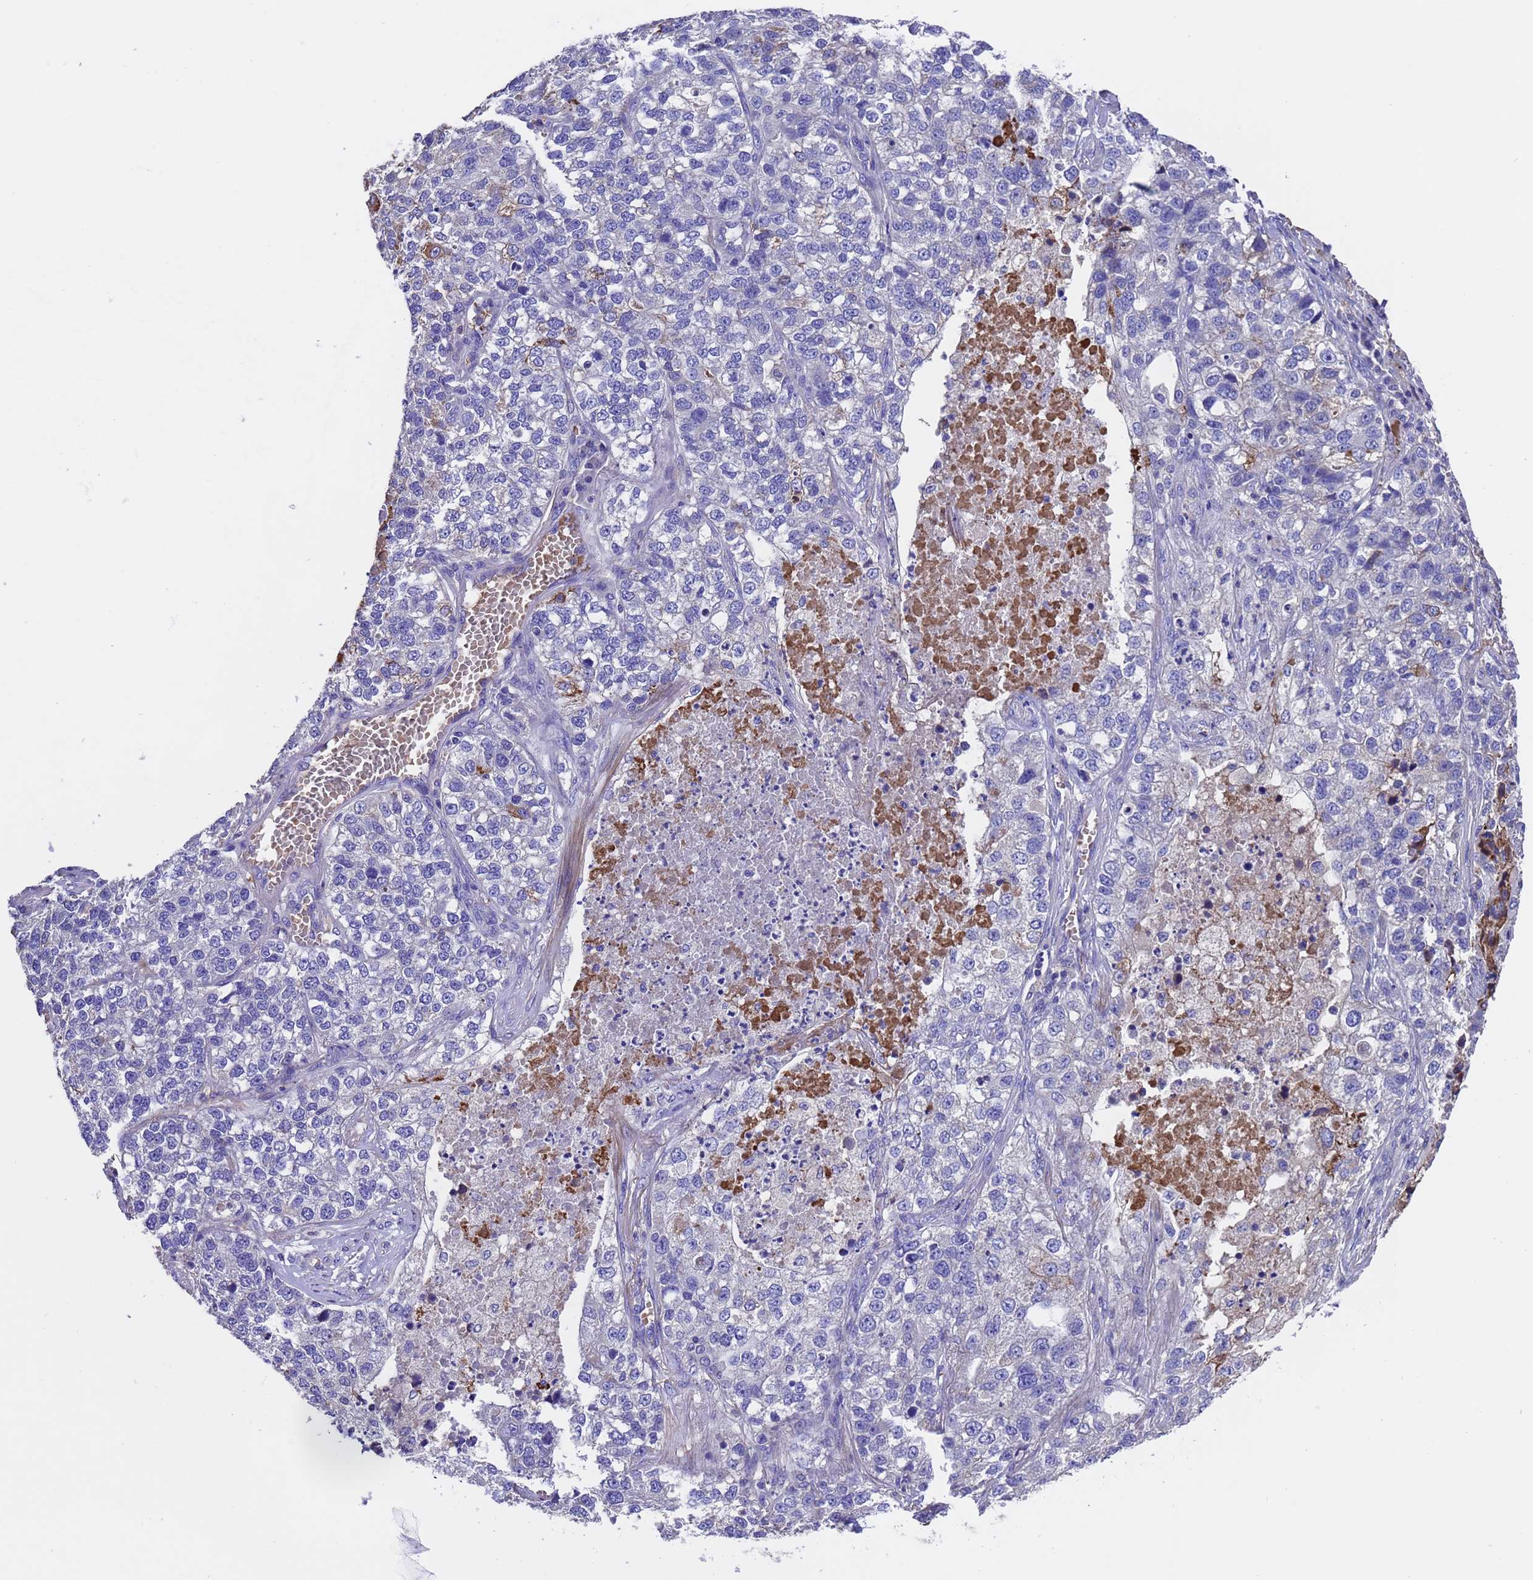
{"staining": {"intensity": "negative", "quantity": "none", "location": "none"}, "tissue": "lung cancer", "cell_type": "Tumor cells", "image_type": "cancer", "snomed": [{"axis": "morphology", "description": "Adenocarcinoma, NOS"}, {"axis": "topography", "description": "Lung"}], "caption": "This is an immunohistochemistry (IHC) histopathology image of lung cancer (adenocarcinoma). There is no staining in tumor cells.", "gene": "ELP6", "patient": {"sex": "male", "age": 49}}